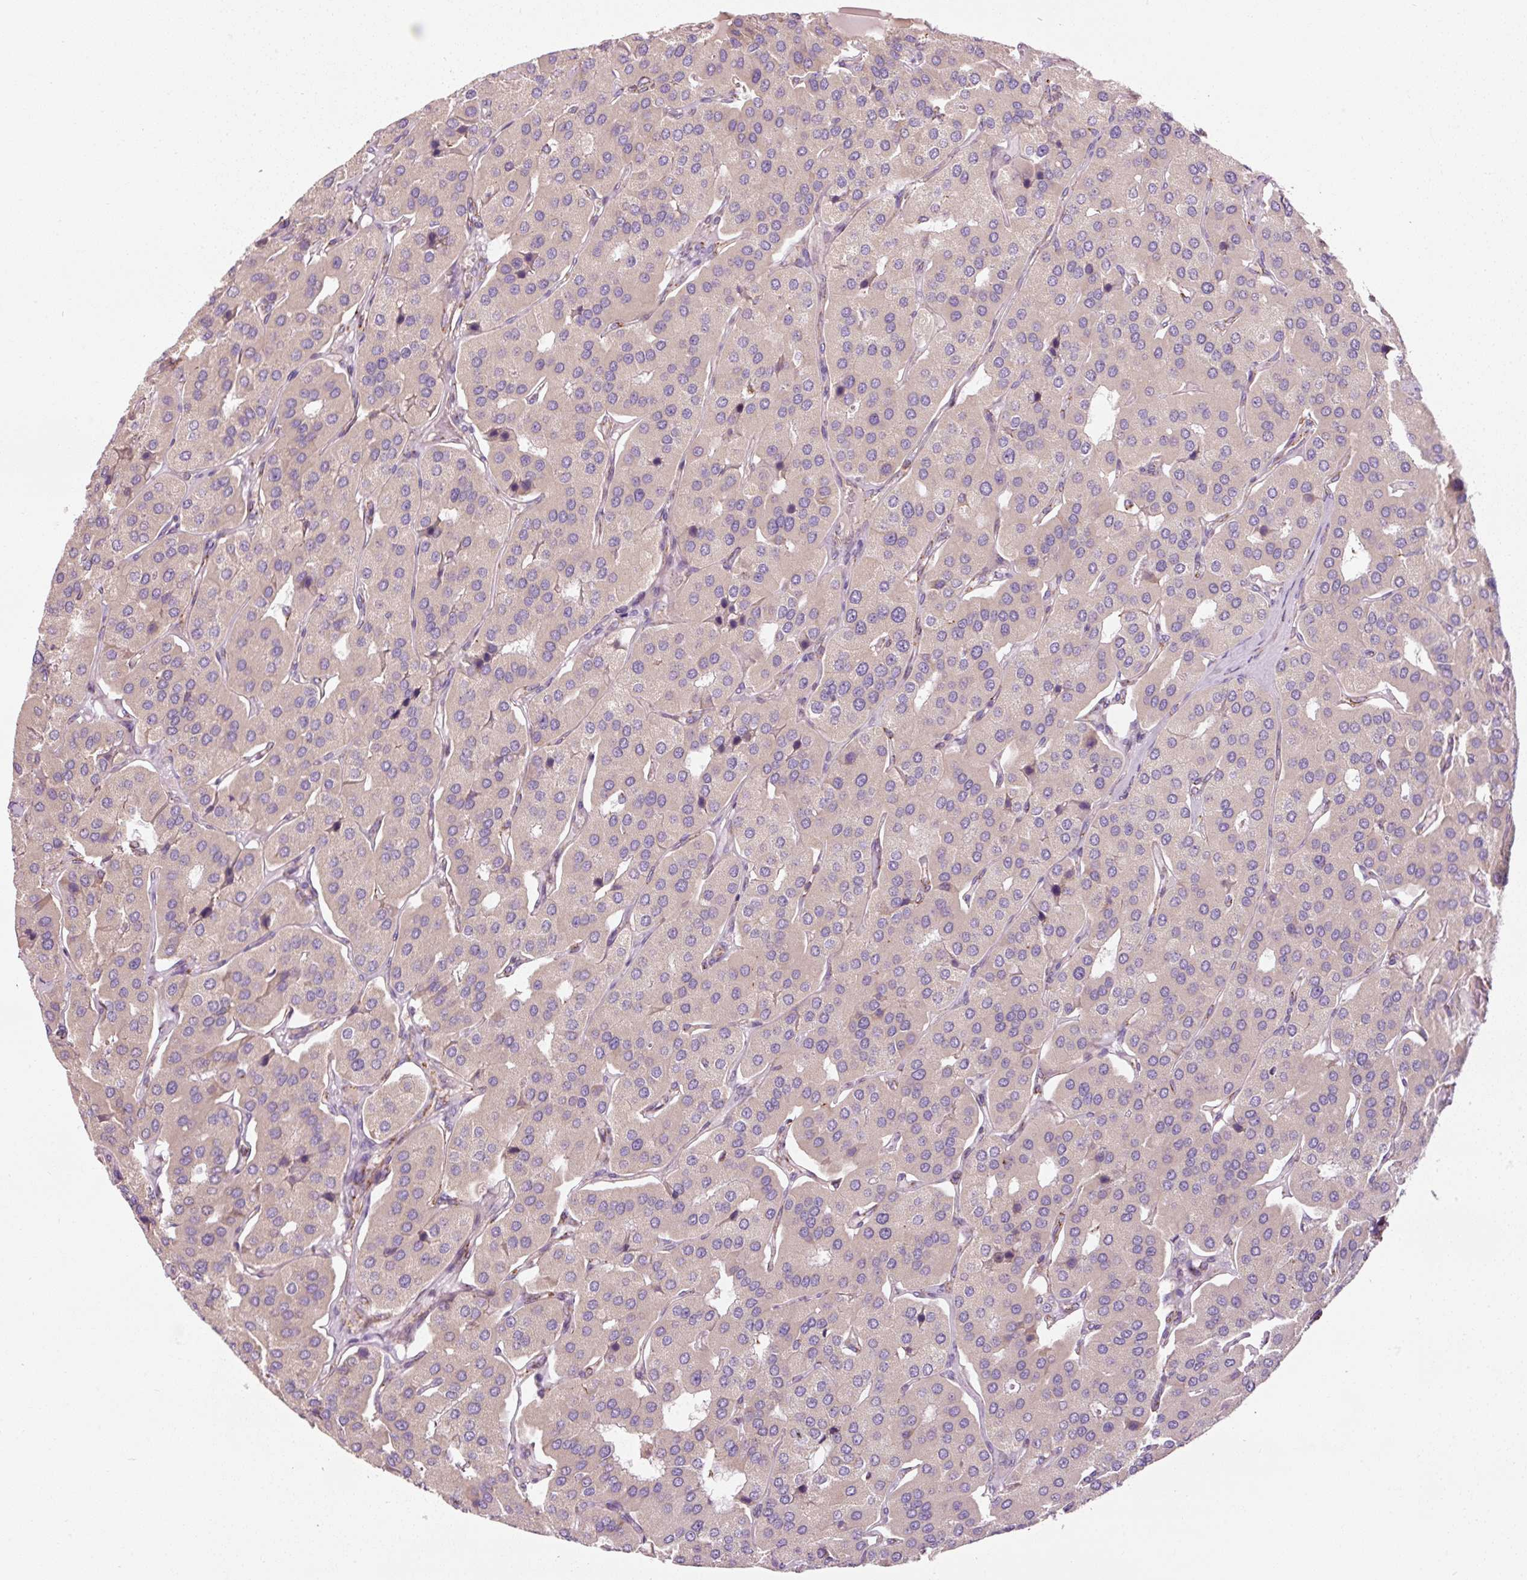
{"staining": {"intensity": "negative", "quantity": "none", "location": "none"}, "tissue": "parathyroid gland", "cell_type": "Glandular cells", "image_type": "normal", "snomed": [{"axis": "morphology", "description": "Normal tissue, NOS"}, {"axis": "morphology", "description": "Adenoma, NOS"}, {"axis": "topography", "description": "Parathyroid gland"}], "caption": "A high-resolution photomicrograph shows immunohistochemistry staining of unremarkable parathyroid gland, which reveals no significant expression in glandular cells.", "gene": "NDUFB4", "patient": {"sex": "female", "age": 86}}